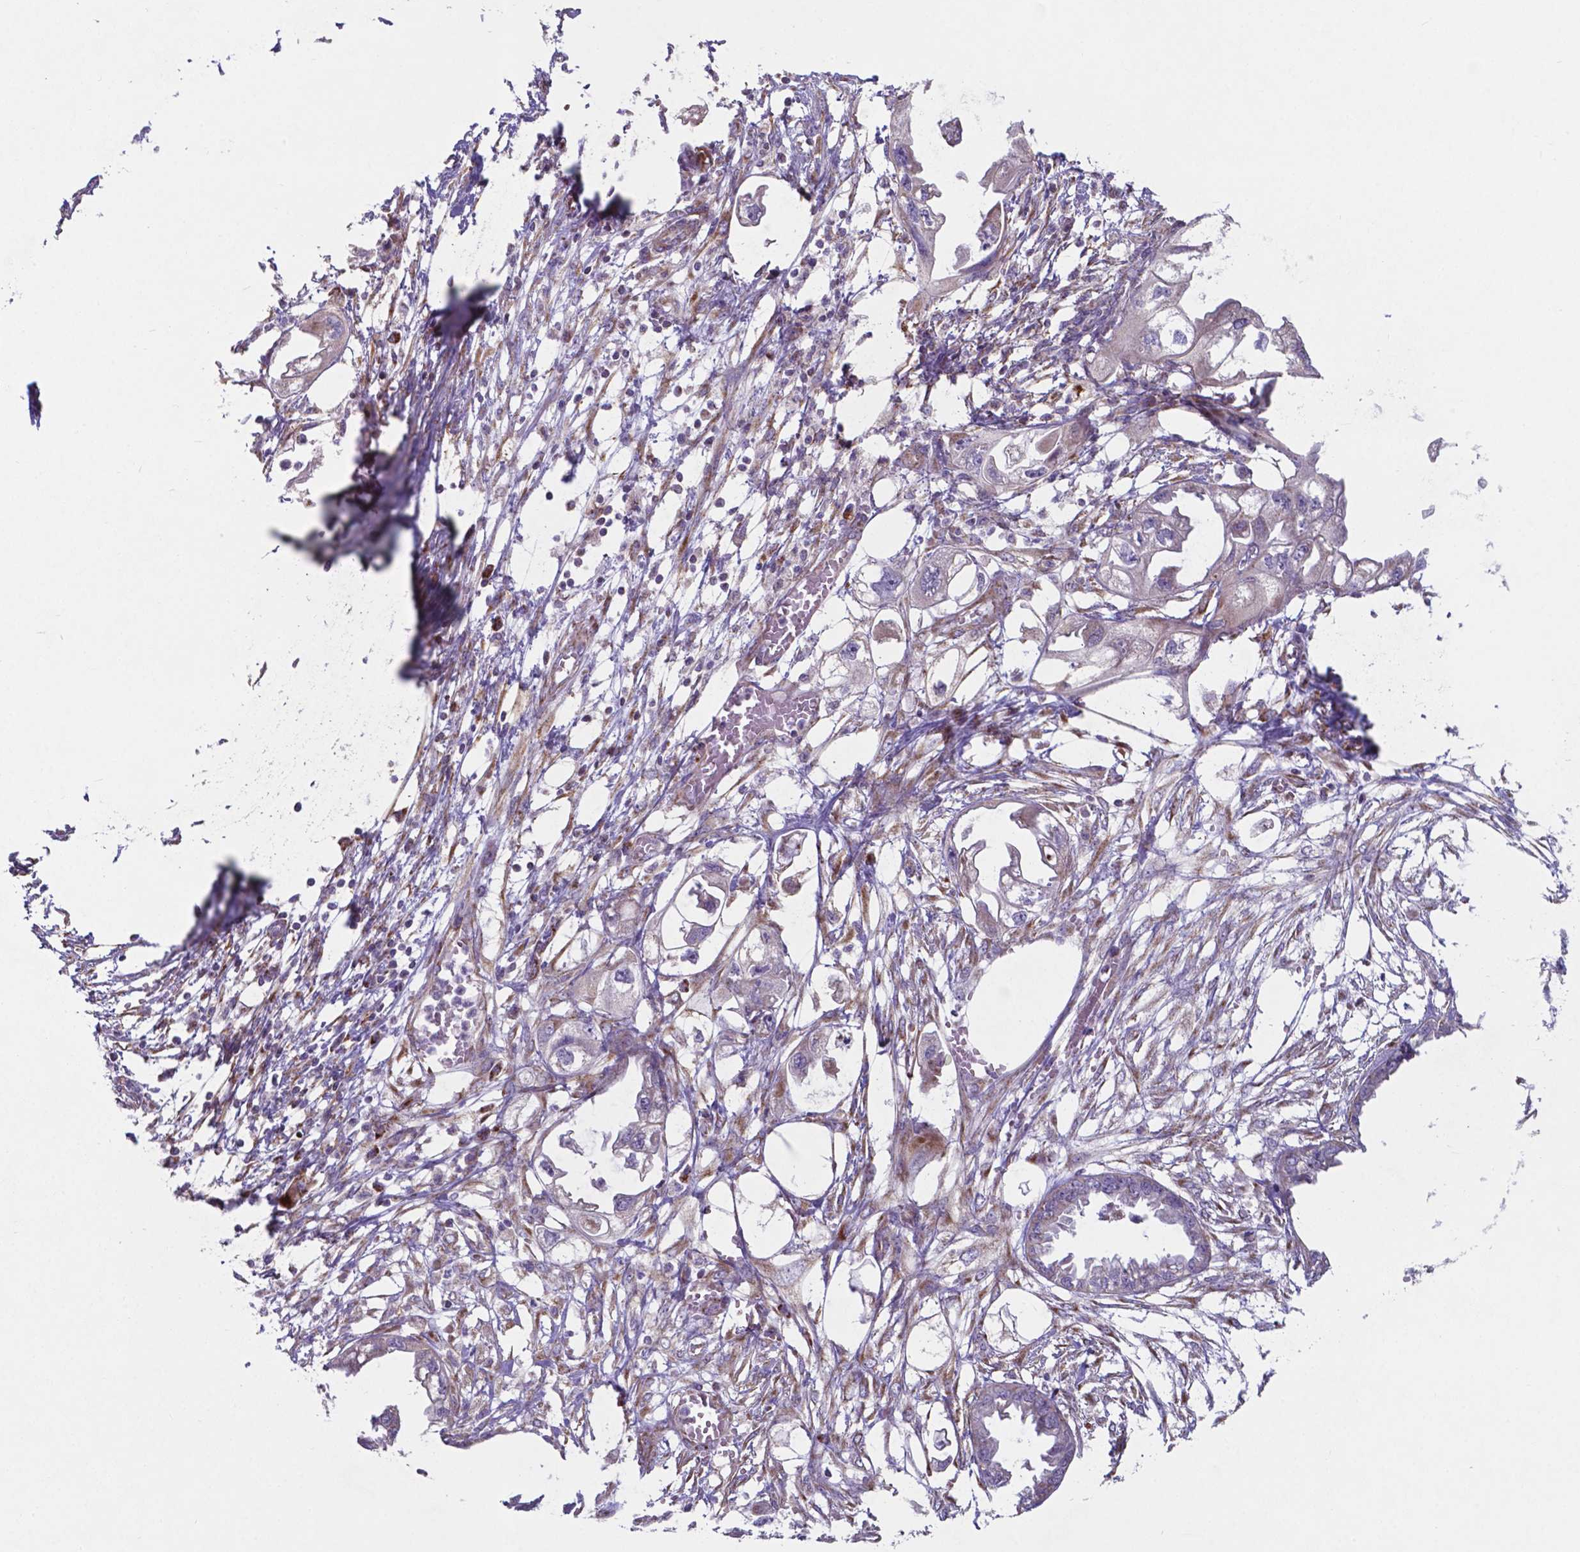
{"staining": {"intensity": "negative", "quantity": "none", "location": "none"}, "tissue": "endometrial cancer", "cell_type": "Tumor cells", "image_type": "cancer", "snomed": [{"axis": "morphology", "description": "Adenocarcinoma, NOS"}, {"axis": "morphology", "description": "Adenocarcinoma, metastatic, NOS"}, {"axis": "topography", "description": "Adipose tissue"}, {"axis": "topography", "description": "Endometrium"}], "caption": "DAB (3,3'-diaminobenzidine) immunohistochemical staining of human endometrial adenocarcinoma demonstrates no significant positivity in tumor cells.", "gene": "FAM114A1", "patient": {"sex": "female", "age": 67}}